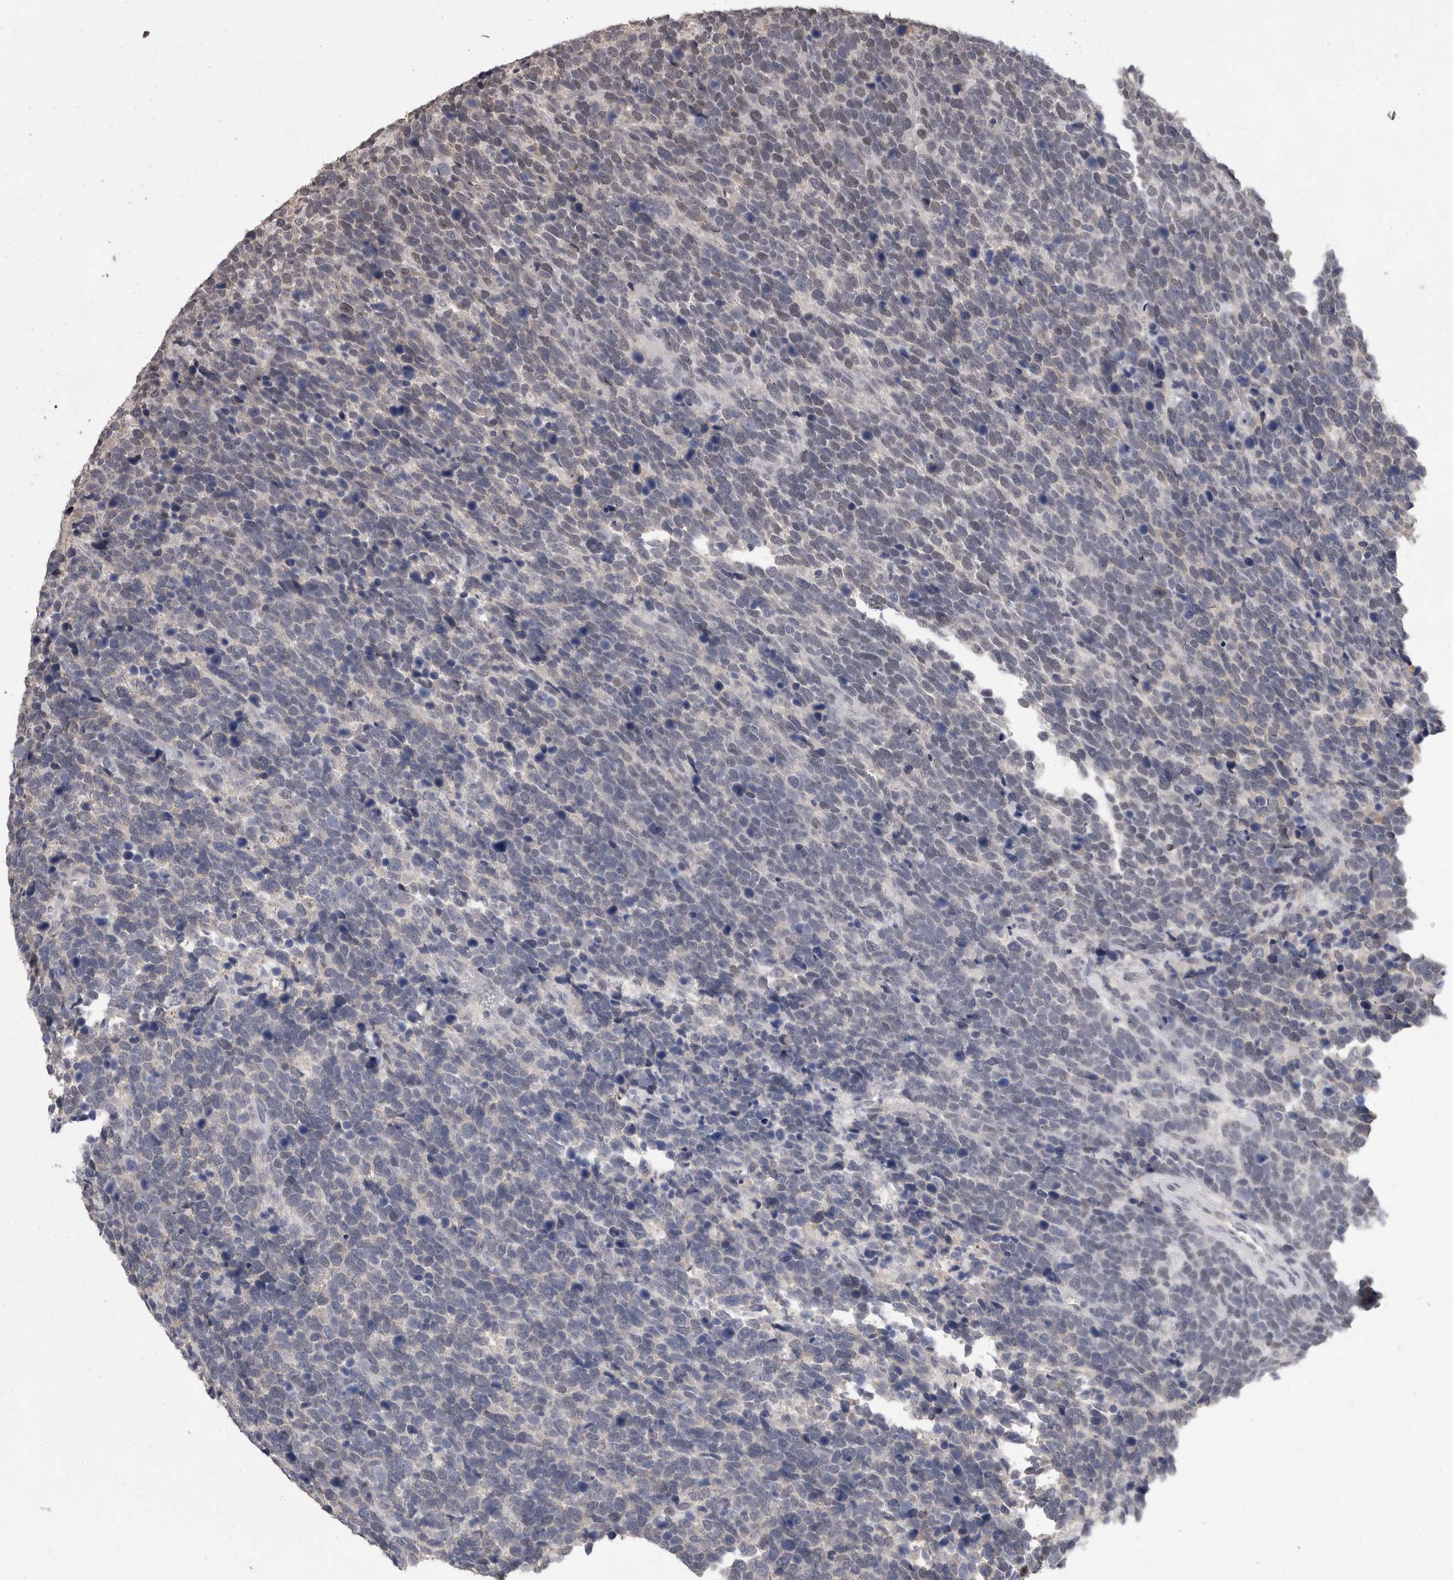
{"staining": {"intensity": "weak", "quantity": "<25%", "location": "nuclear"}, "tissue": "urothelial cancer", "cell_type": "Tumor cells", "image_type": "cancer", "snomed": [{"axis": "morphology", "description": "Urothelial carcinoma, High grade"}, {"axis": "topography", "description": "Urinary bladder"}], "caption": "Tumor cells show no significant expression in urothelial carcinoma (high-grade).", "gene": "DDX17", "patient": {"sex": "female", "age": 82}}